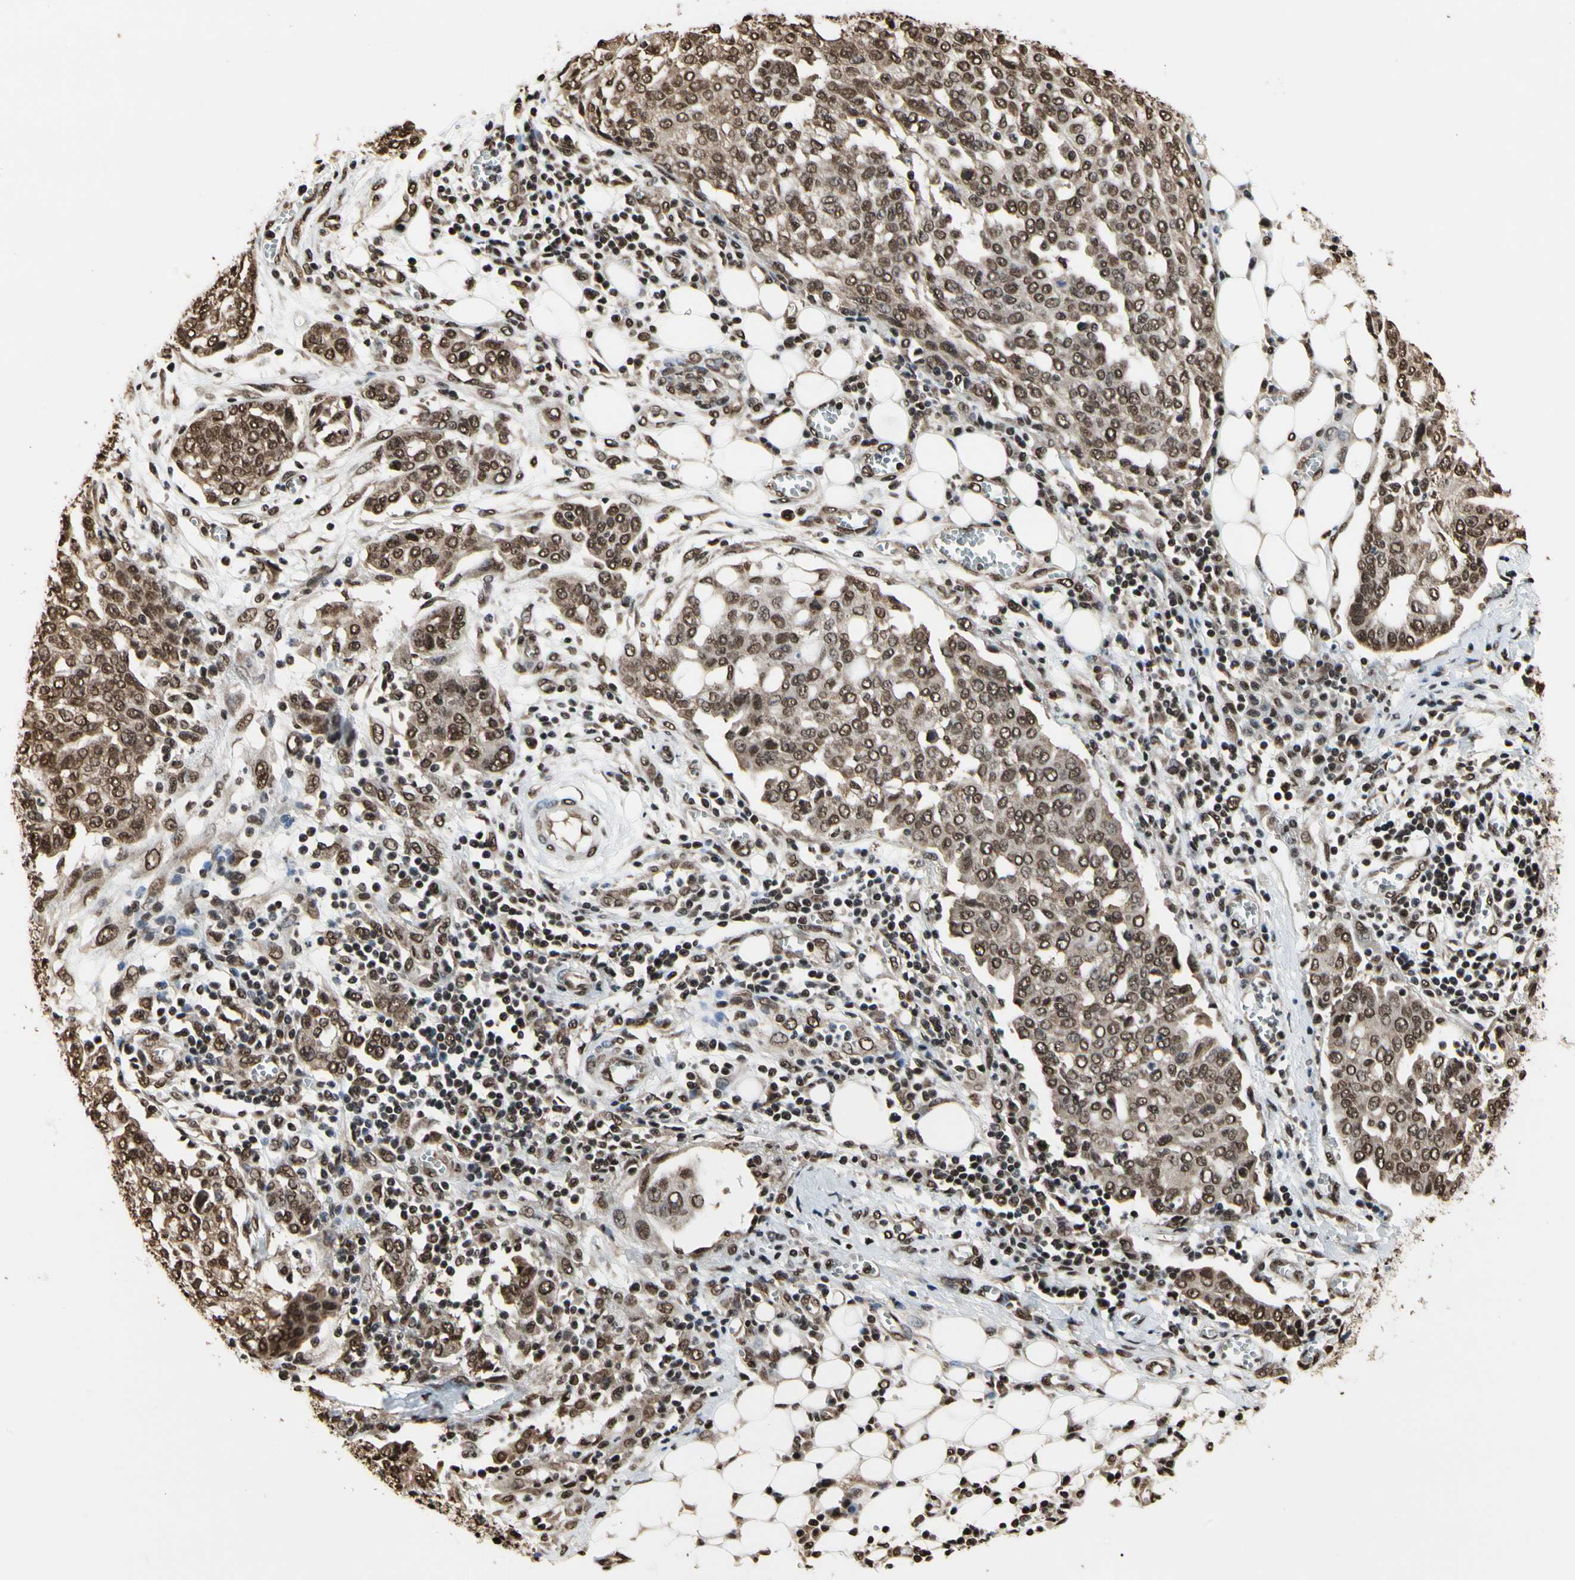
{"staining": {"intensity": "moderate", "quantity": ">75%", "location": "nuclear"}, "tissue": "ovarian cancer", "cell_type": "Tumor cells", "image_type": "cancer", "snomed": [{"axis": "morphology", "description": "Cystadenocarcinoma, serous, NOS"}, {"axis": "topography", "description": "Soft tissue"}, {"axis": "topography", "description": "Ovary"}], "caption": "Tumor cells show moderate nuclear staining in approximately >75% of cells in serous cystadenocarcinoma (ovarian).", "gene": "HNRNPK", "patient": {"sex": "female", "age": 57}}